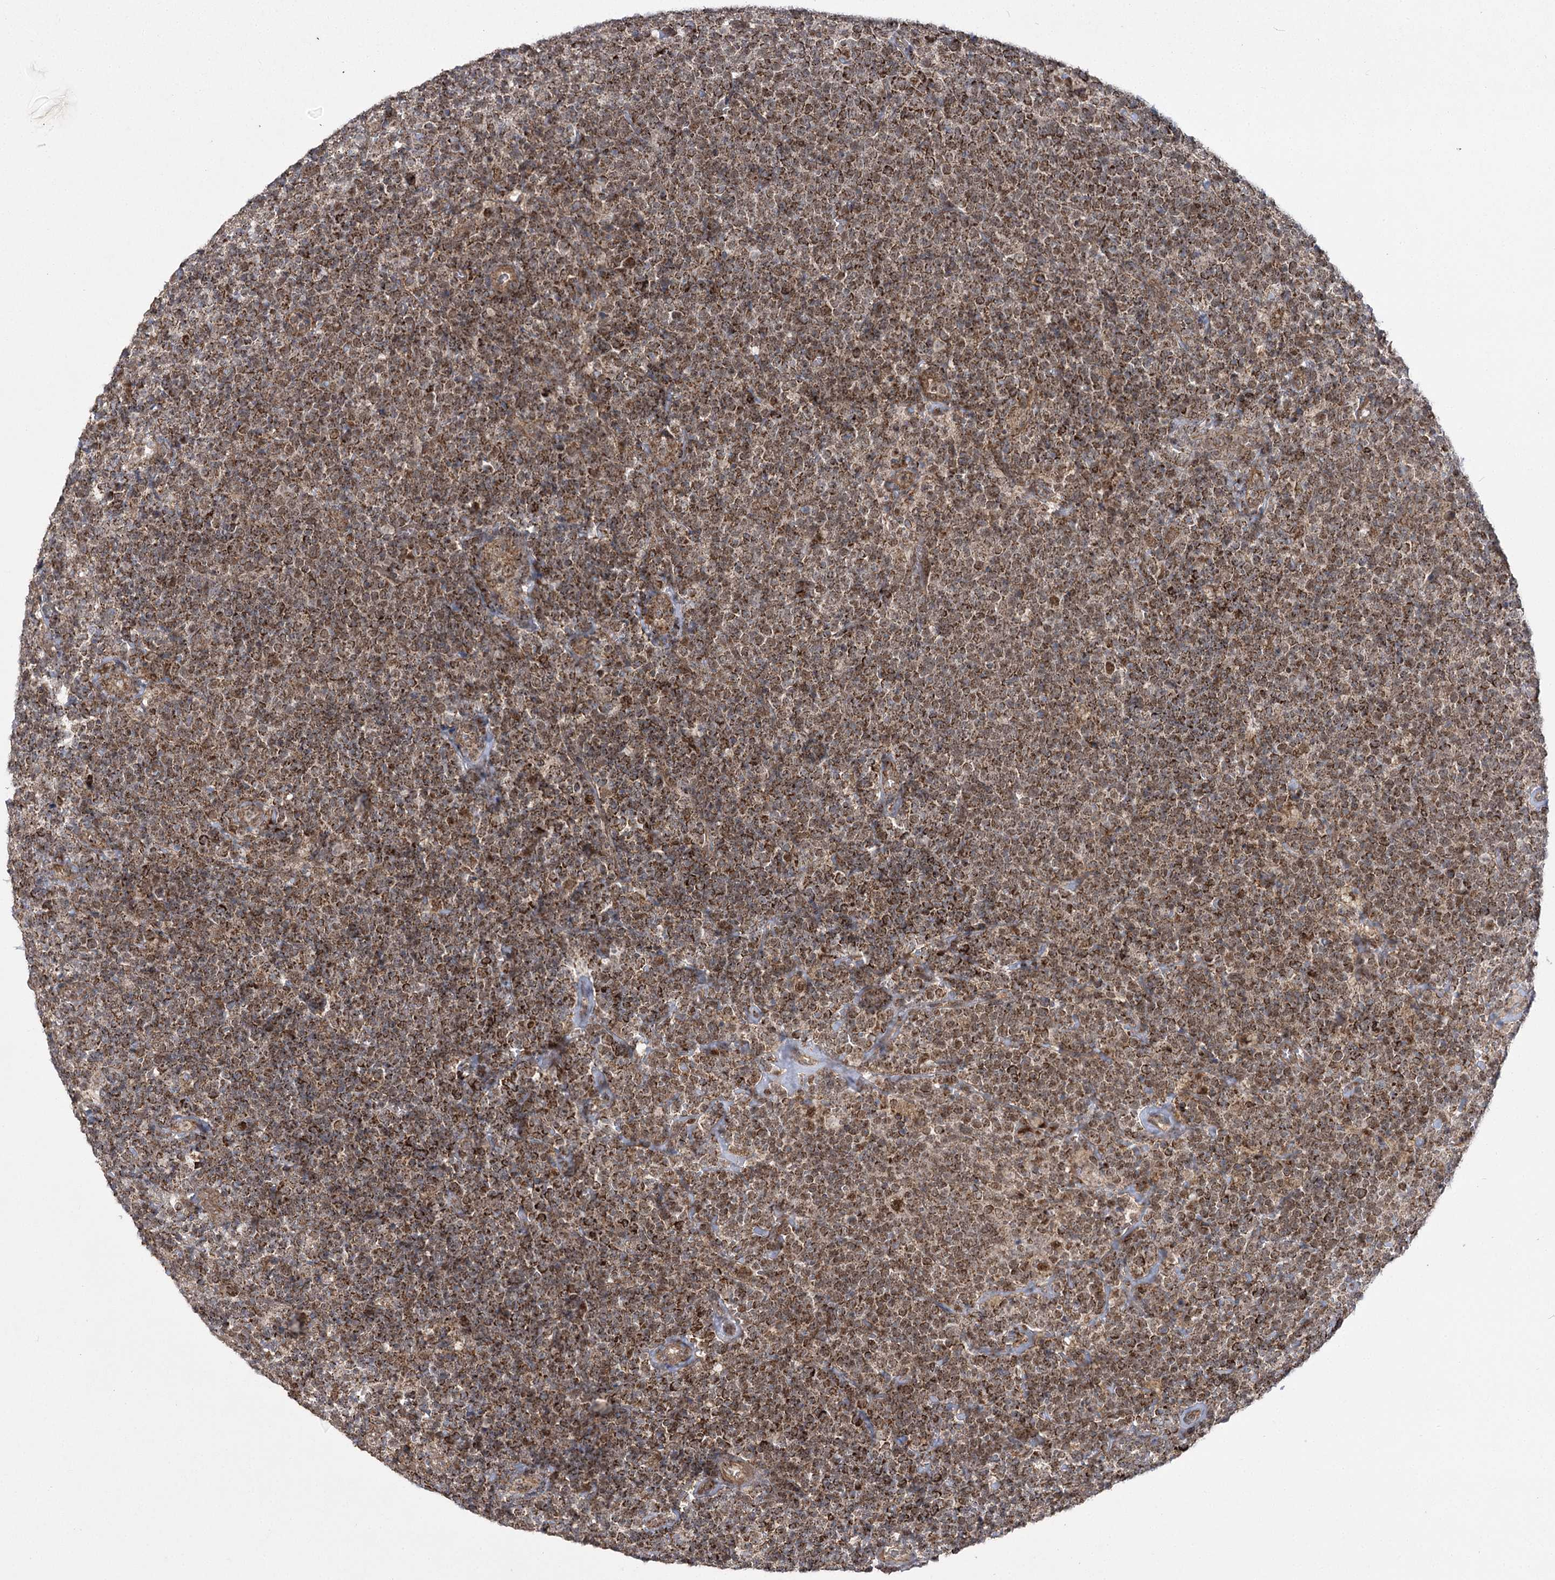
{"staining": {"intensity": "moderate", "quantity": ">75%", "location": "cytoplasmic/membranous,nuclear"}, "tissue": "lymphoma", "cell_type": "Tumor cells", "image_type": "cancer", "snomed": [{"axis": "morphology", "description": "Malignant lymphoma, non-Hodgkin's type, High grade"}, {"axis": "topography", "description": "Lymph node"}], "caption": "A medium amount of moderate cytoplasmic/membranous and nuclear positivity is appreciated in approximately >75% of tumor cells in lymphoma tissue.", "gene": "SLC4A1AP", "patient": {"sex": "male", "age": 61}}